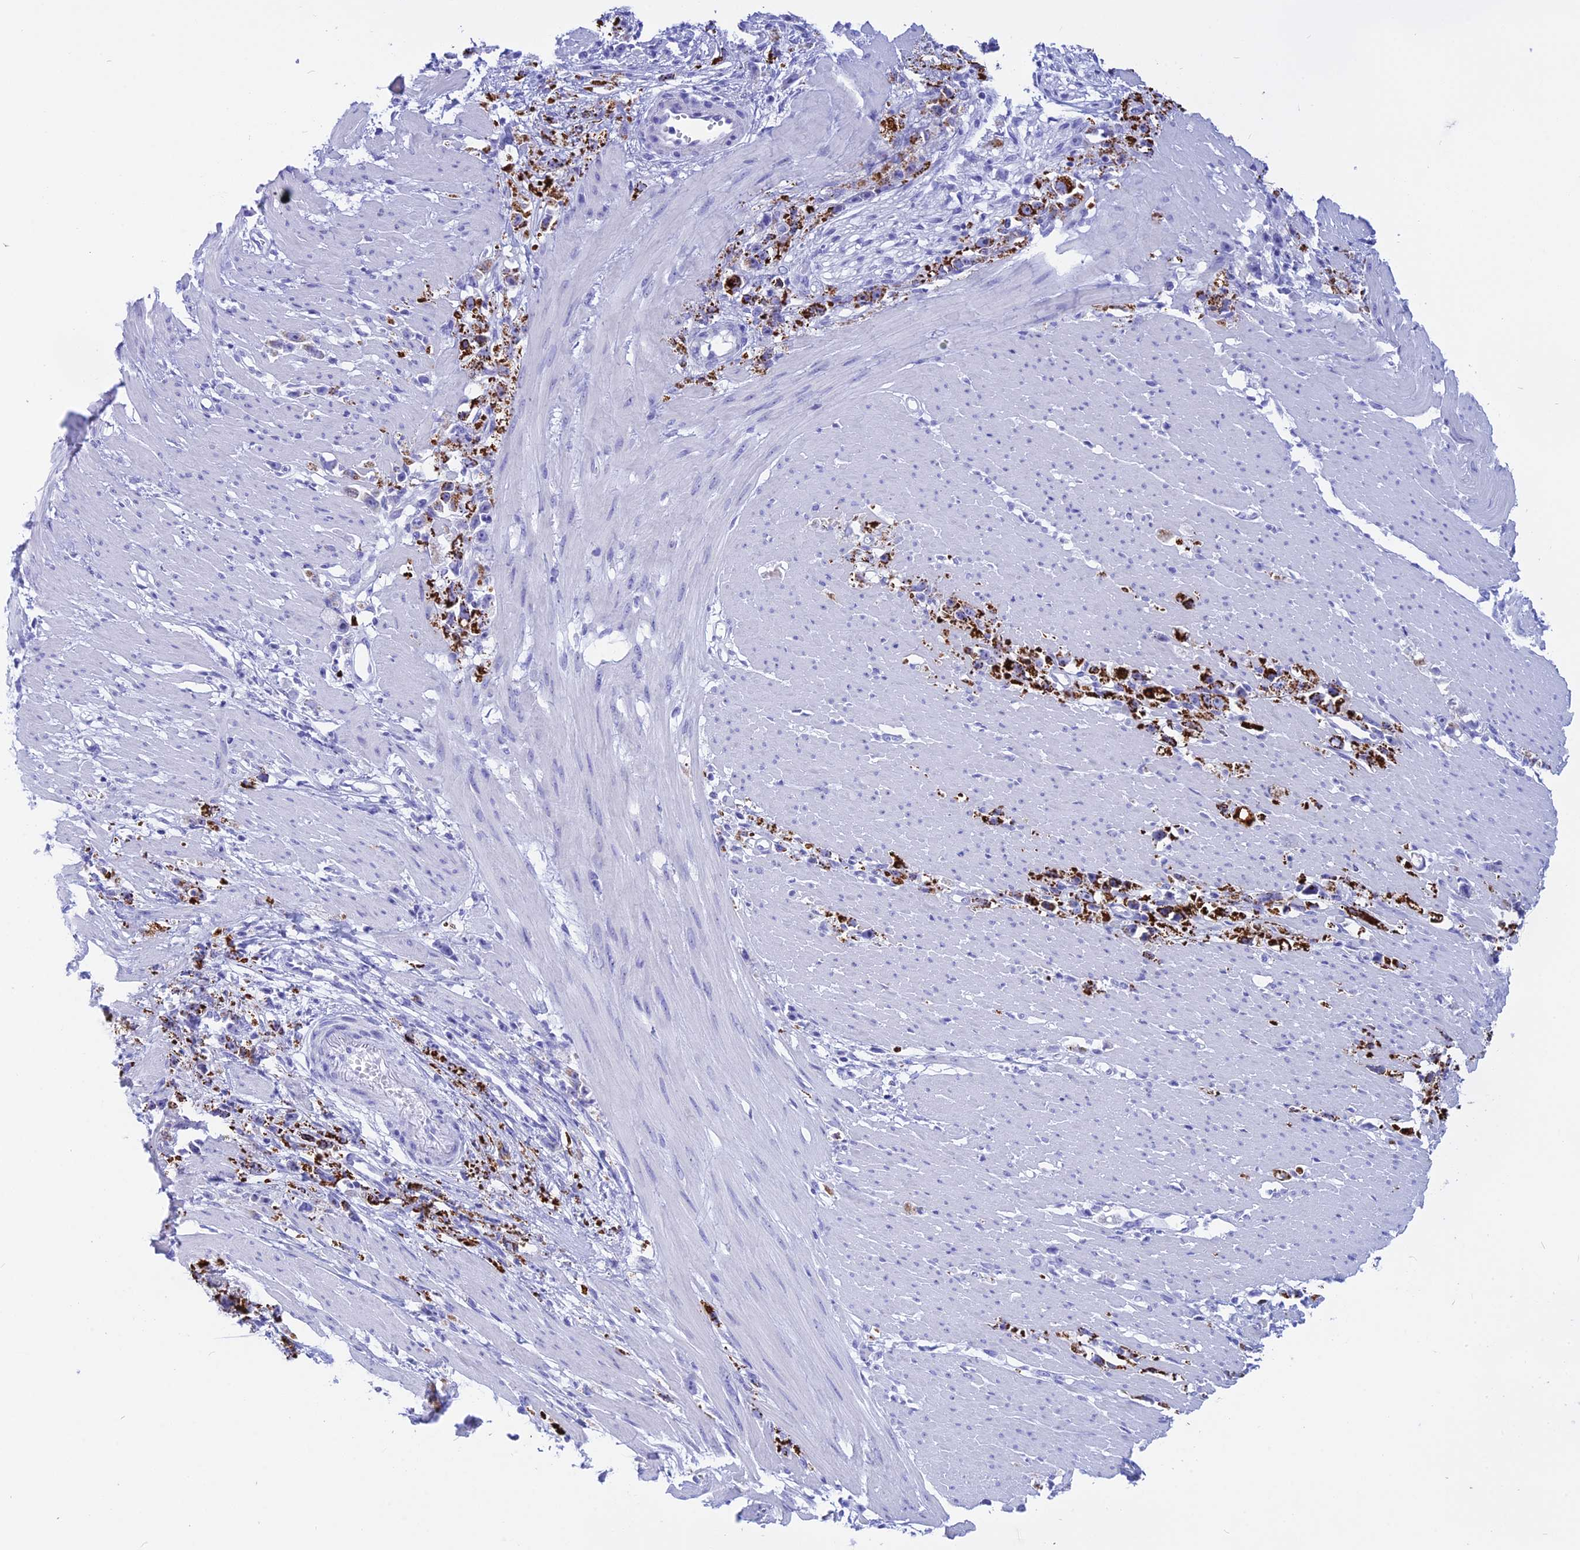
{"staining": {"intensity": "strong", "quantity": ">75%", "location": "cytoplasmic/membranous"}, "tissue": "stomach cancer", "cell_type": "Tumor cells", "image_type": "cancer", "snomed": [{"axis": "morphology", "description": "Adenocarcinoma, NOS"}, {"axis": "topography", "description": "Stomach"}], "caption": "Stomach cancer stained with immunohistochemistry (IHC) reveals strong cytoplasmic/membranous staining in about >75% of tumor cells. The protein is stained brown, and the nuclei are stained in blue (DAB IHC with brightfield microscopy, high magnification).", "gene": "ISCA1", "patient": {"sex": "female", "age": 59}}